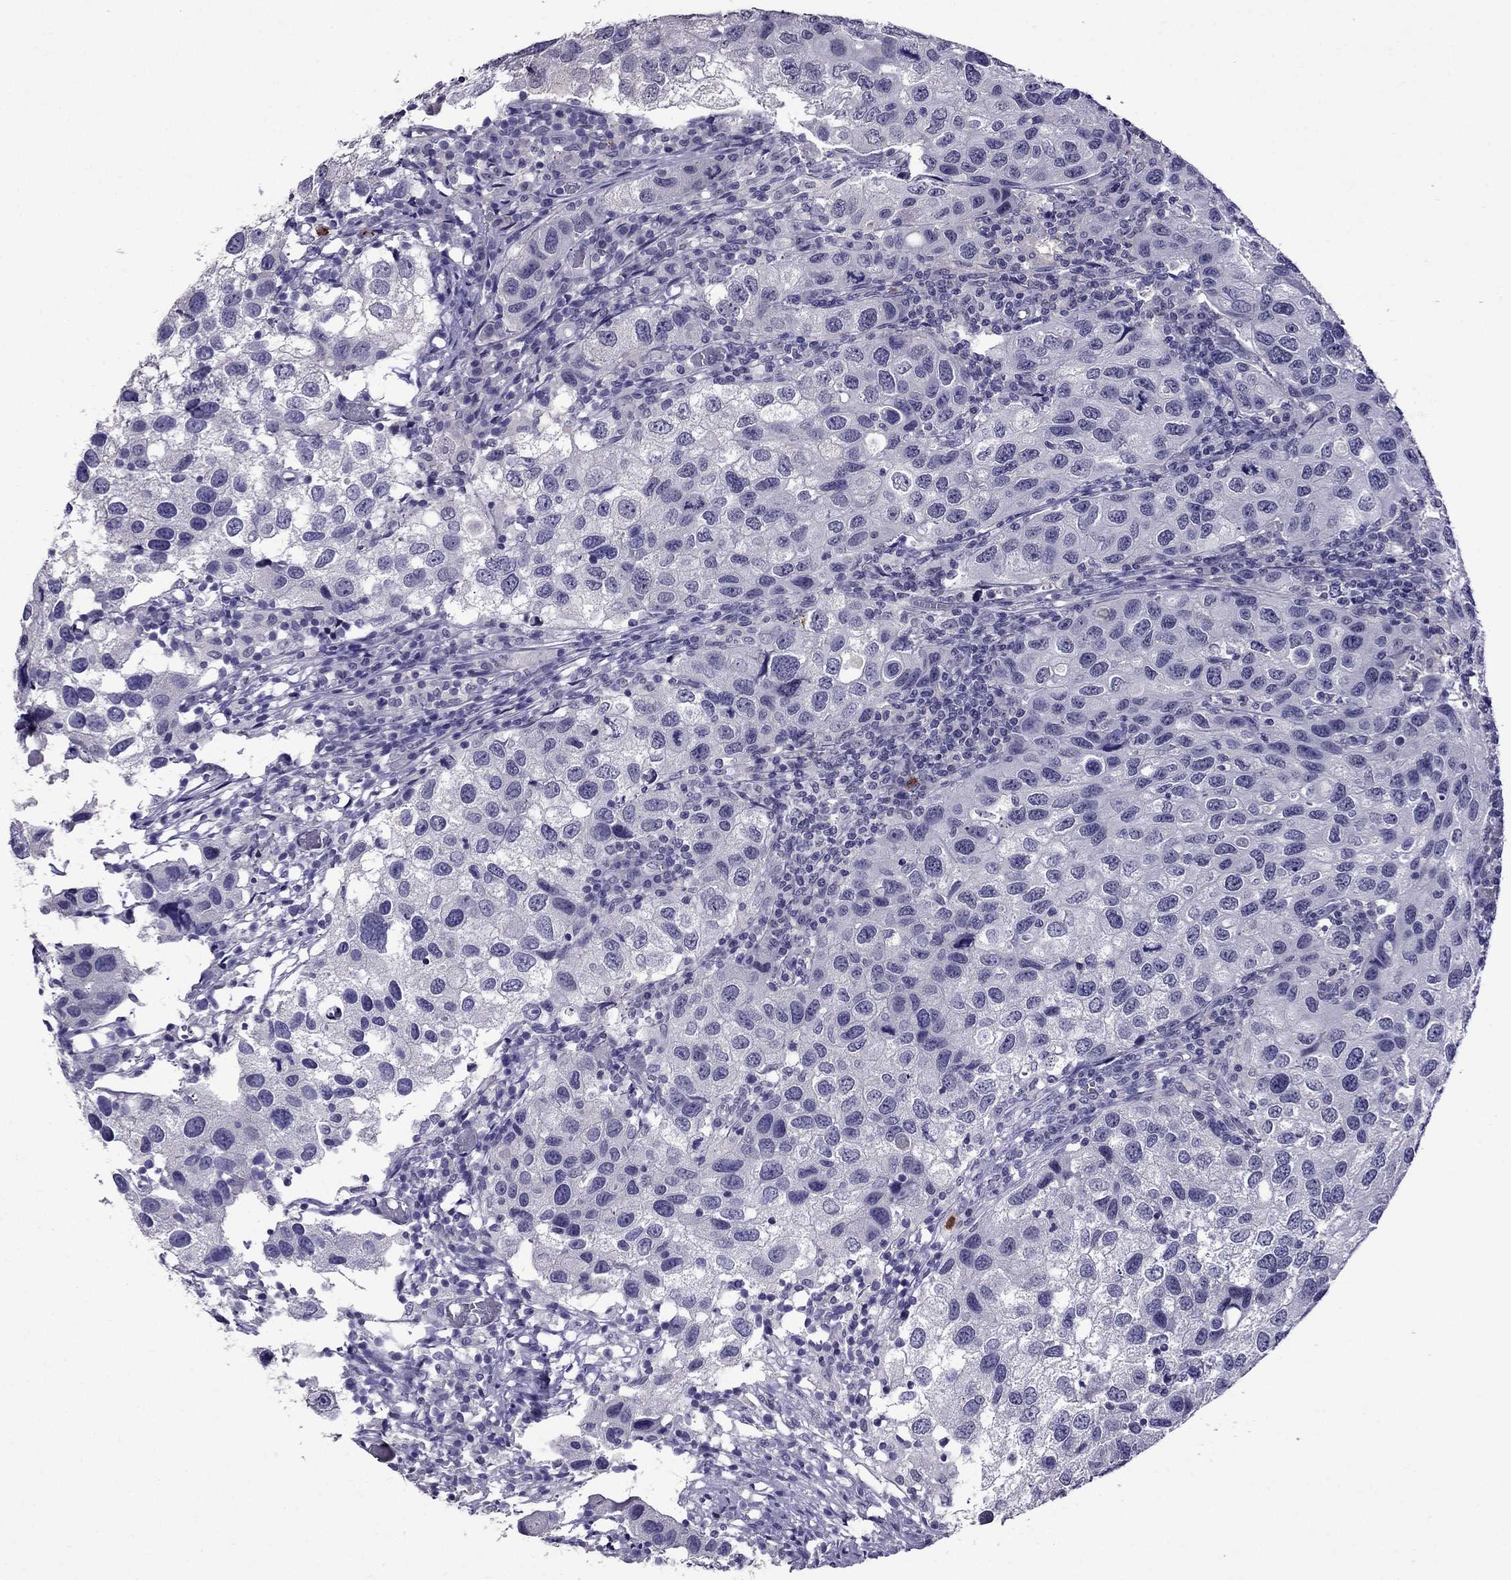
{"staining": {"intensity": "negative", "quantity": "none", "location": "none"}, "tissue": "urothelial cancer", "cell_type": "Tumor cells", "image_type": "cancer", "snomed": [{"axis": "morphology", "description": "Urothelial carcinoma, High grade"}, {"axis": "topography", "description": "Urinary bladder"}], "caption": "IHC micrograph of neoplastic tissue: human urothelial carcinoma (high-grade) stained with DAB (3,3'-diaminobenzidine) shows no significant protein staining in tumor cells. The staining is performed using DAB brown chromogen with nuclei counter-stained in using hematoxylin.", "gene": "OLFM4", "patient": {"sex": "male", "age": 79}}